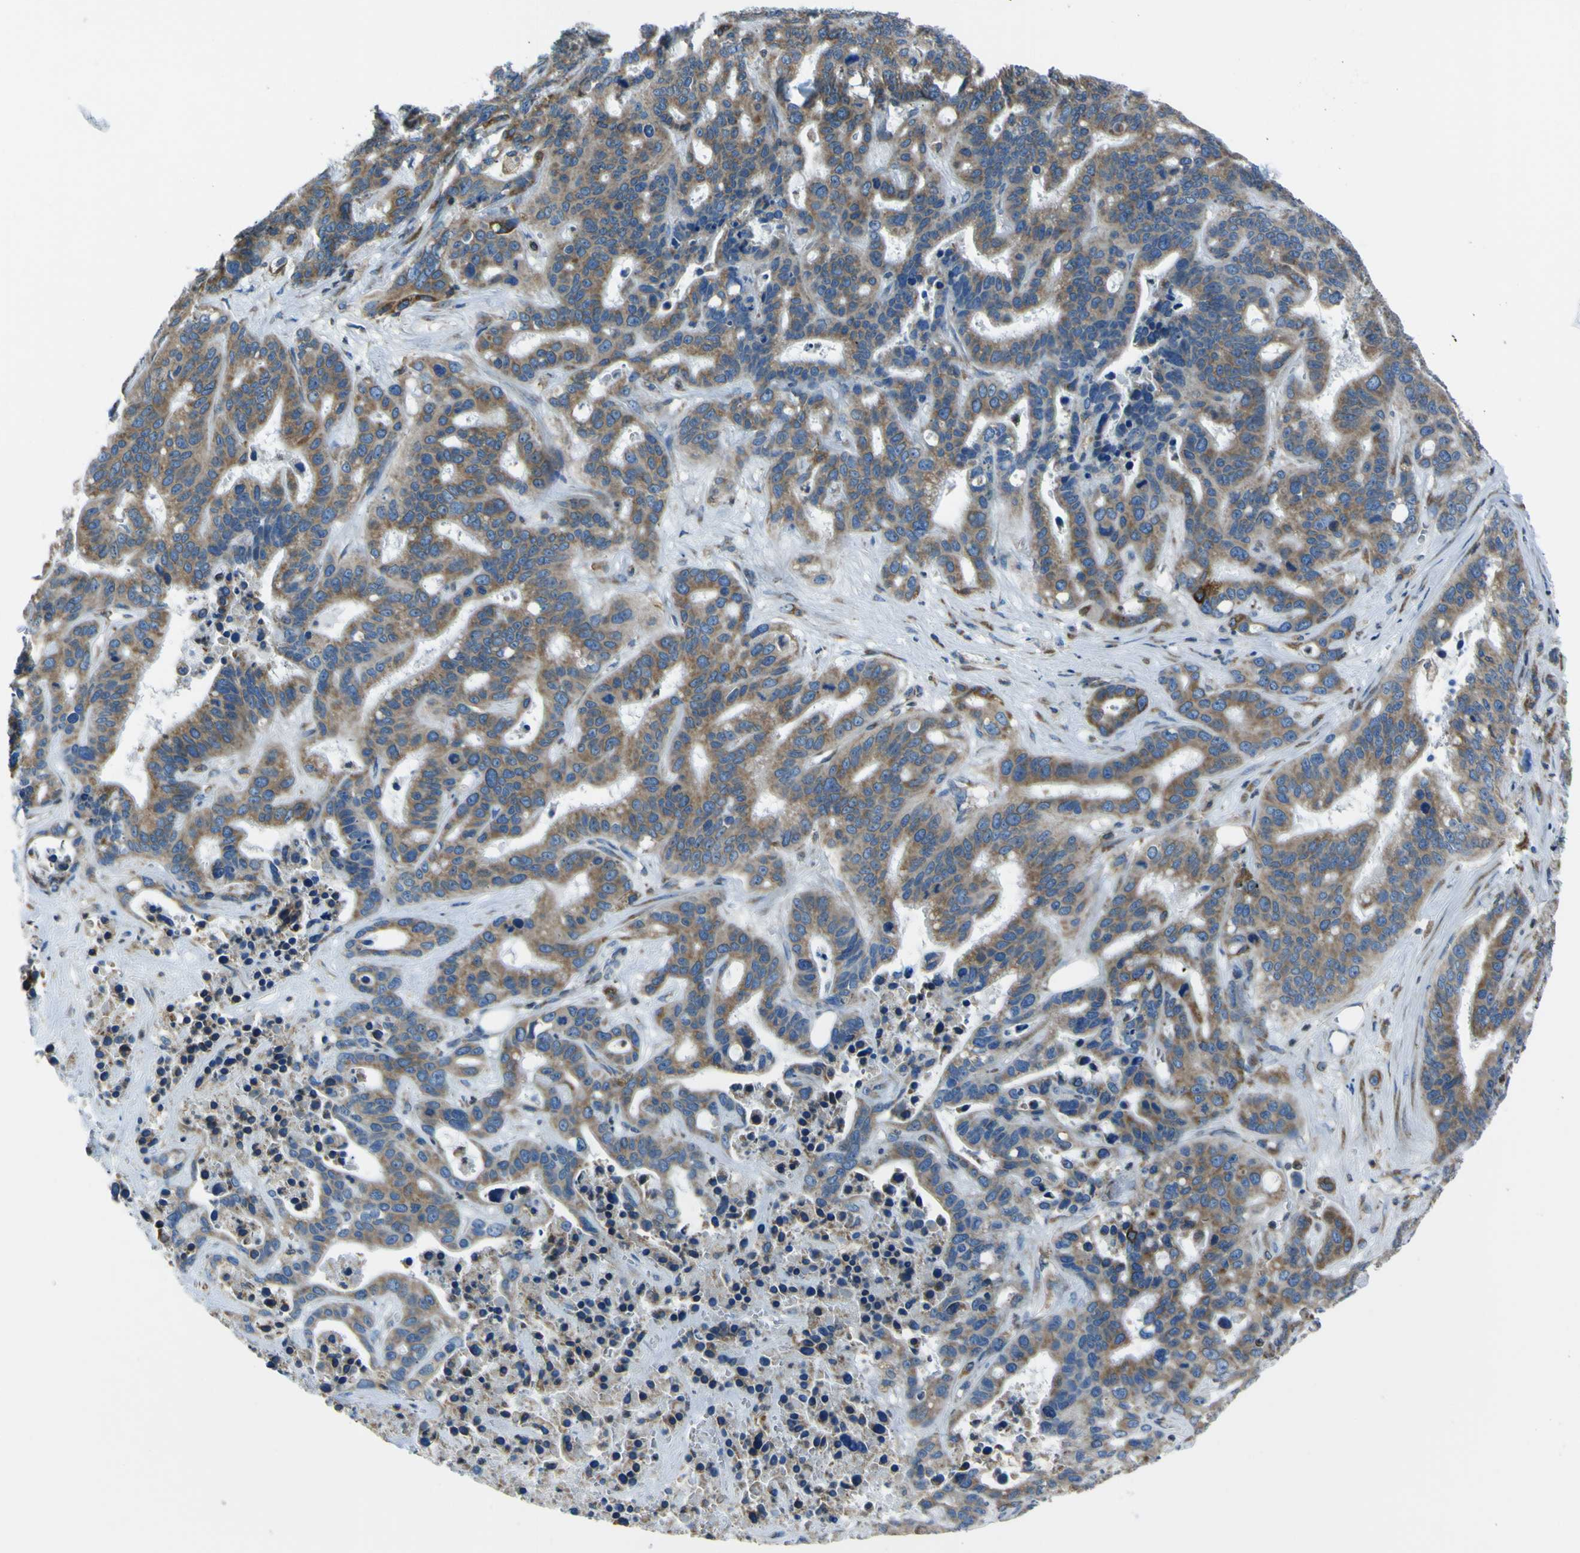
{"staining": {"intensity": "moderate", "quantity": ">75%", "location": "cytoplasmic/membranous"}, "tissue": "liver cancer", "cell_type": "Tumor cells", "image_type": "cancer", "snomed": [{"axis": "morphology", "description": "Cholangiocarcinoma"}, {"axis": "topography", "description": "Liver"}], "caption": "IHC (DAB) staining of liver cancer demonstrates moderate cytoplasmic/membranous protein positivity in about >75% of tumor cells. The staining was performed using DAB (3,3'-diaminobenzidine) to visualize the protein expression in brown, while the nuclei were stained in blue with hematoxylin (Magnification: 20x).", "gene": "STIM1", "patient": {"sex": "female", "age": 65}}